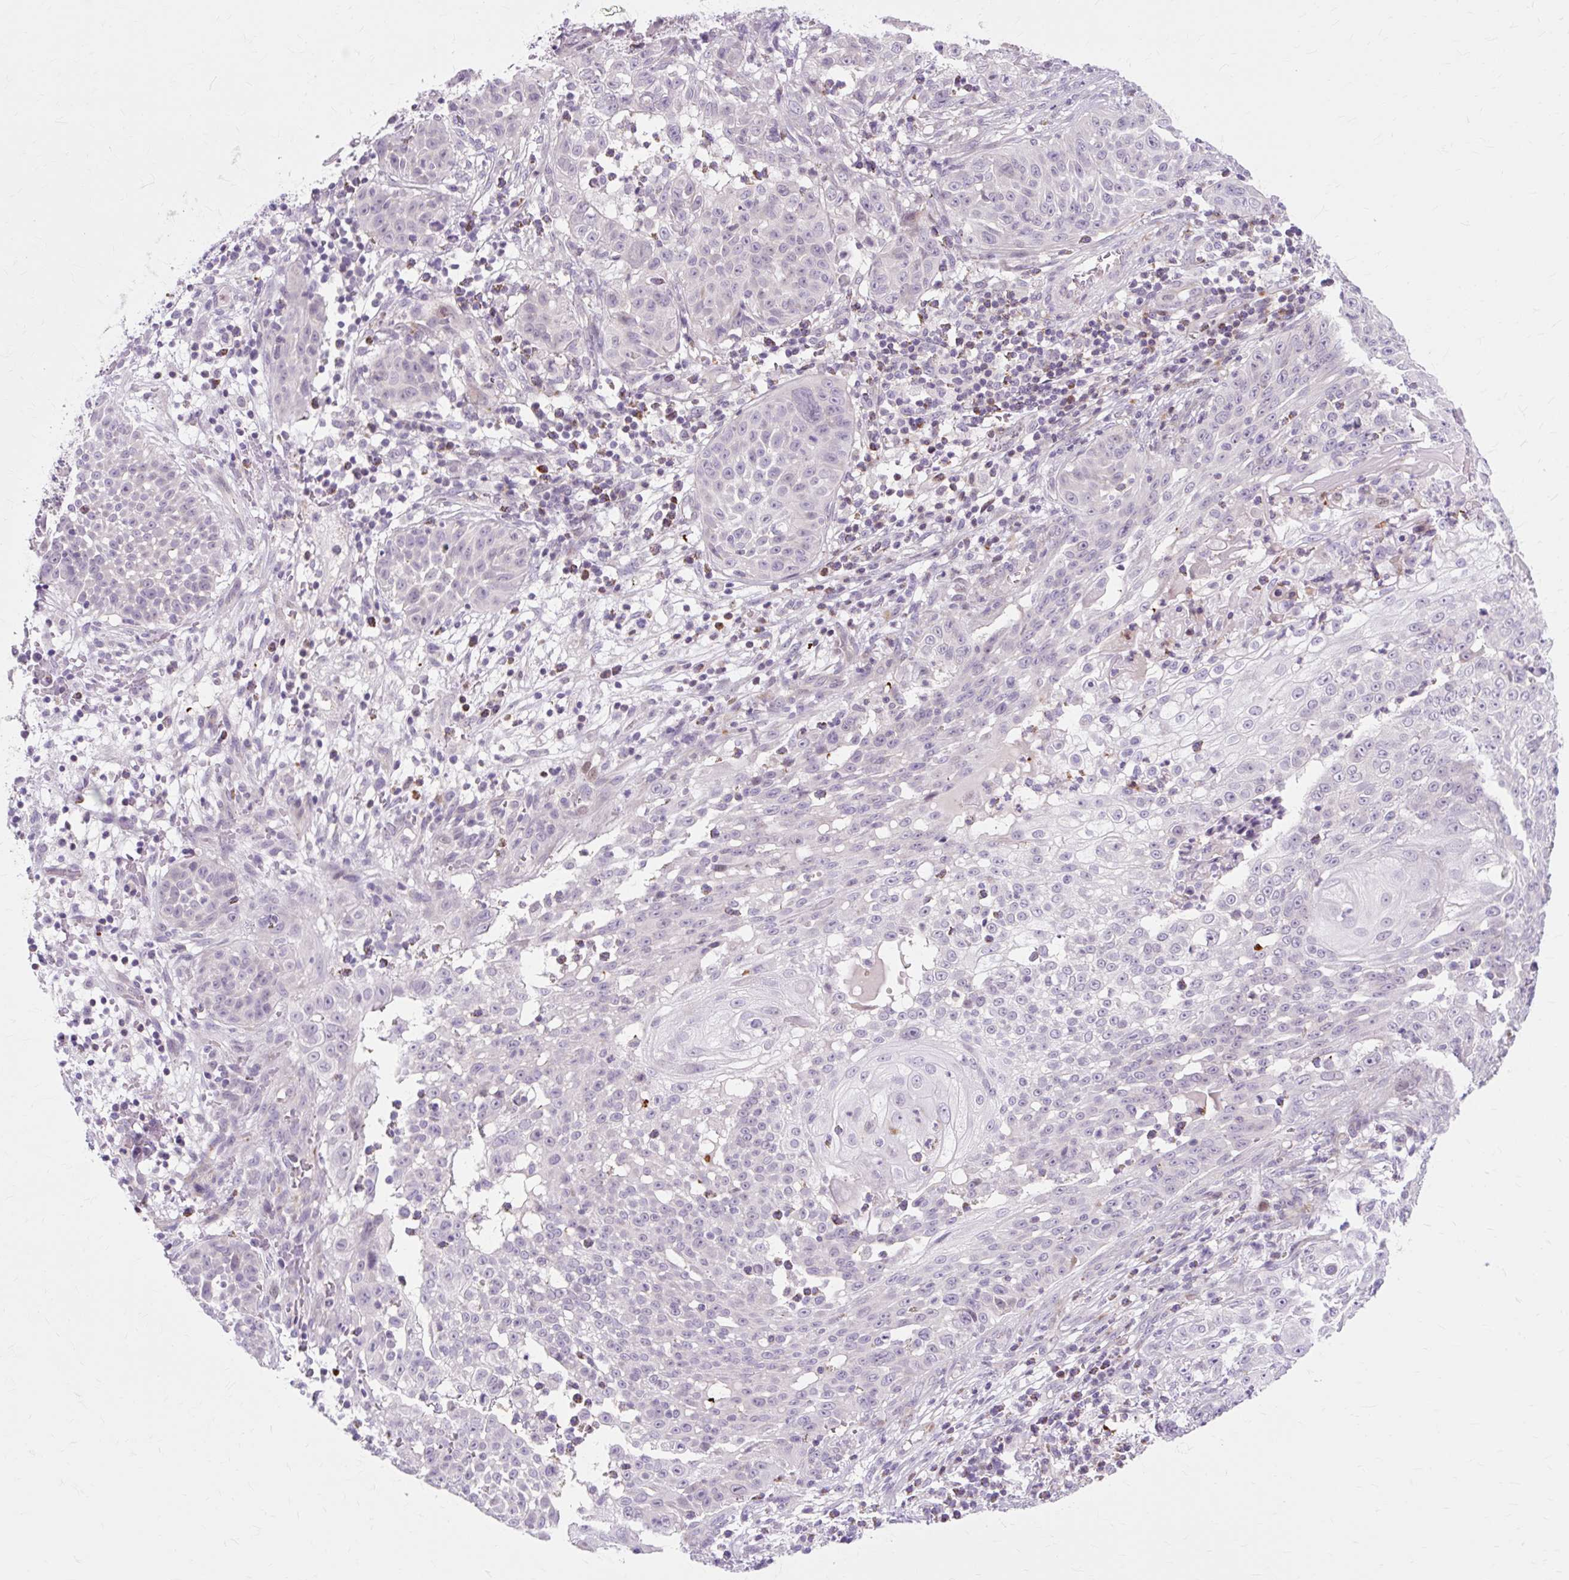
{"staining": {"intensity": "negative", "quantity": "none", "location": "none"}, "tissue": "skin cancer", "cell_type": "Tumor cells", "image_type": "cancer", "snomed": [{"axis": "morphology", "description": "Squamous cell carcinoma, NOS"}, {"axis": "topography", "description": "Skin"}], "caption": "This image is of skin cancer stained with immunohistochemistry to label a protein in brown with the nuclei are counter-stained blue. There is no expression in tumor cells.", "gene": "ZNF35", "patient": {"sex": "male", "age": 24}}